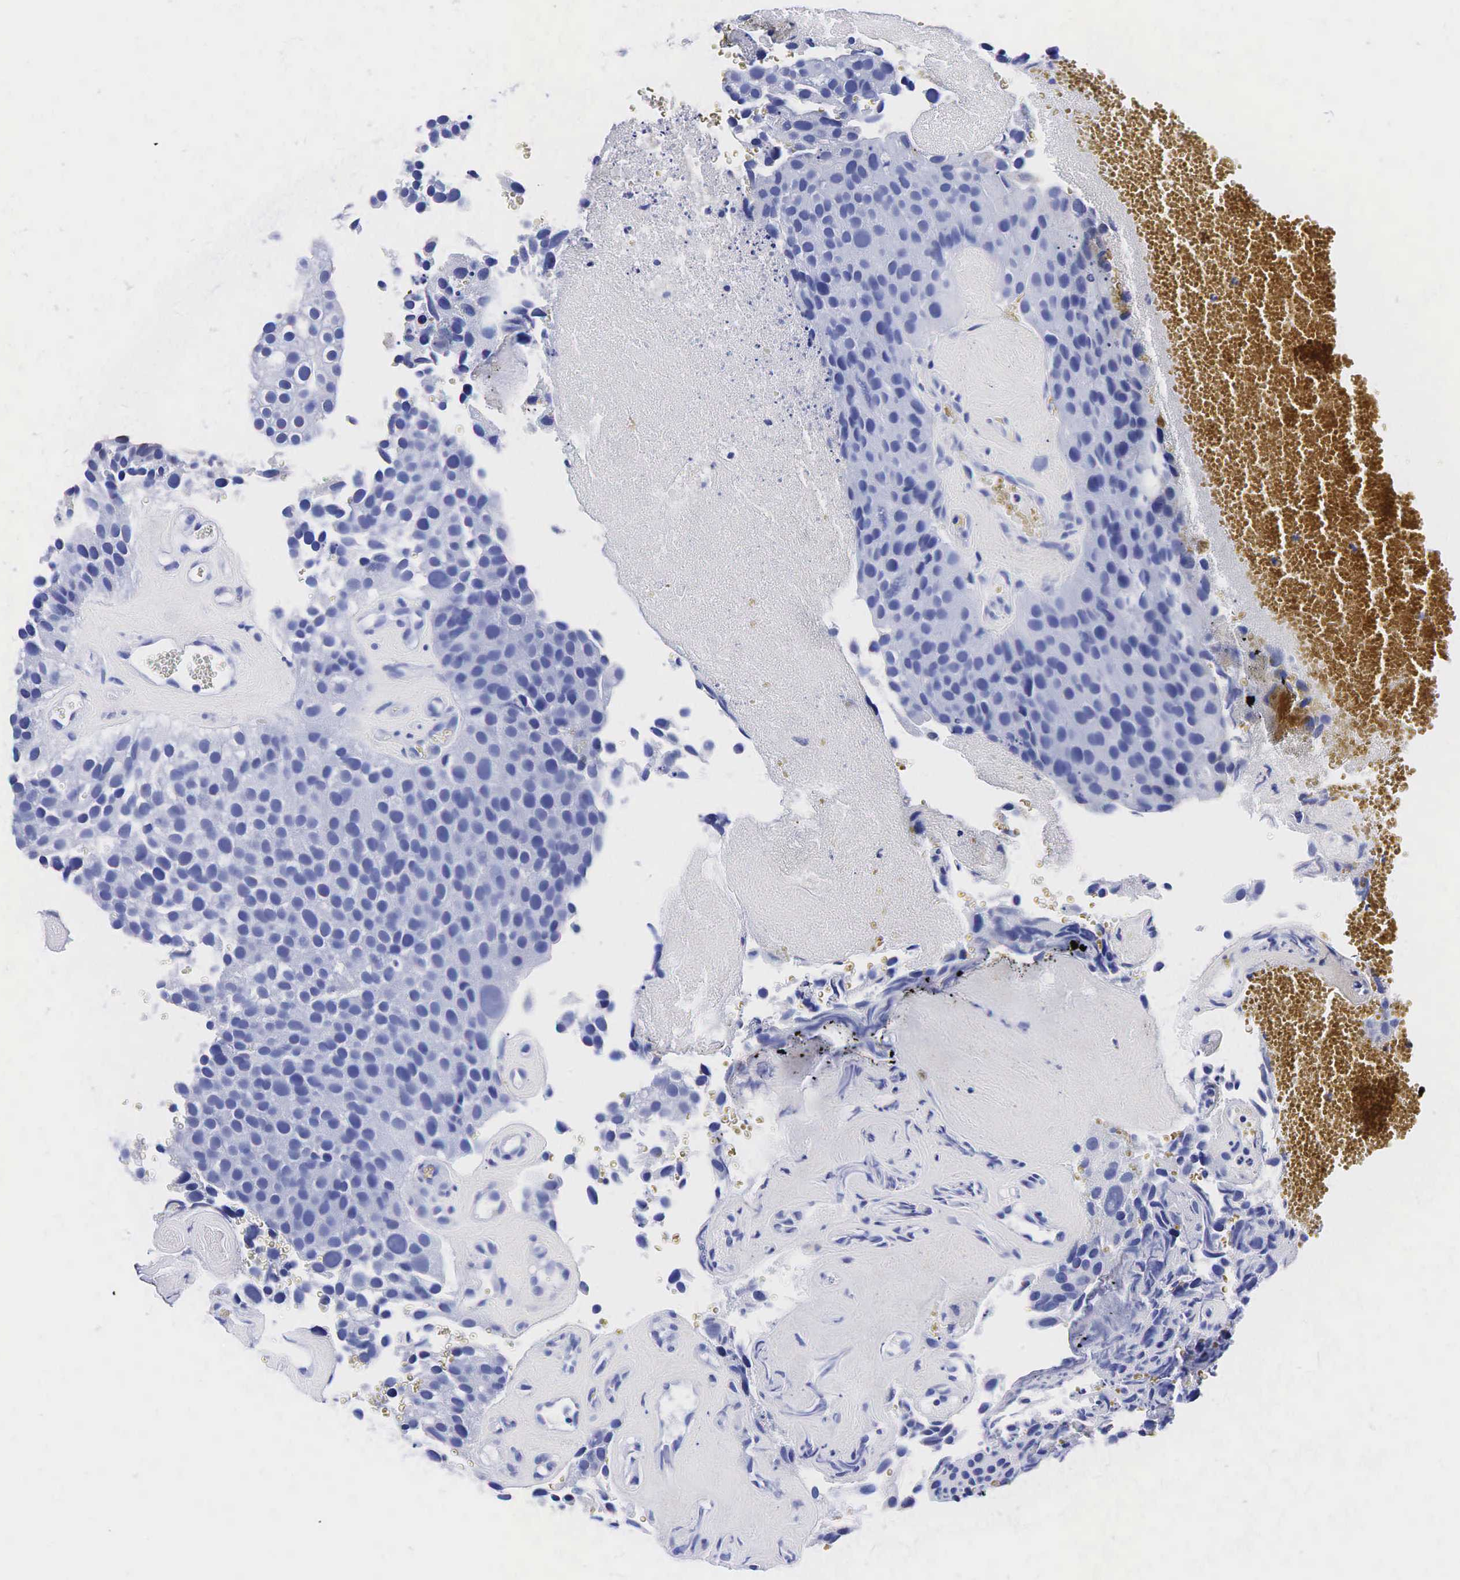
{"staining": {"intensity": "negative", "quantity": "none", "location": "none"}, "tissue": "urothelial cancer", "cell_type": "Tumor cells", "image_type": "cancer", "snomed": [{"axis": "morphology", "description": "Urothelial carcinoma, High grade"}, {"axis": "topography", "description": "Urinary bladder"}], "caption": "There is no significant expression in tumor cells of urothelial cancer.", "gene": "TG", "patient": {"sex": "male", "age": 72}}